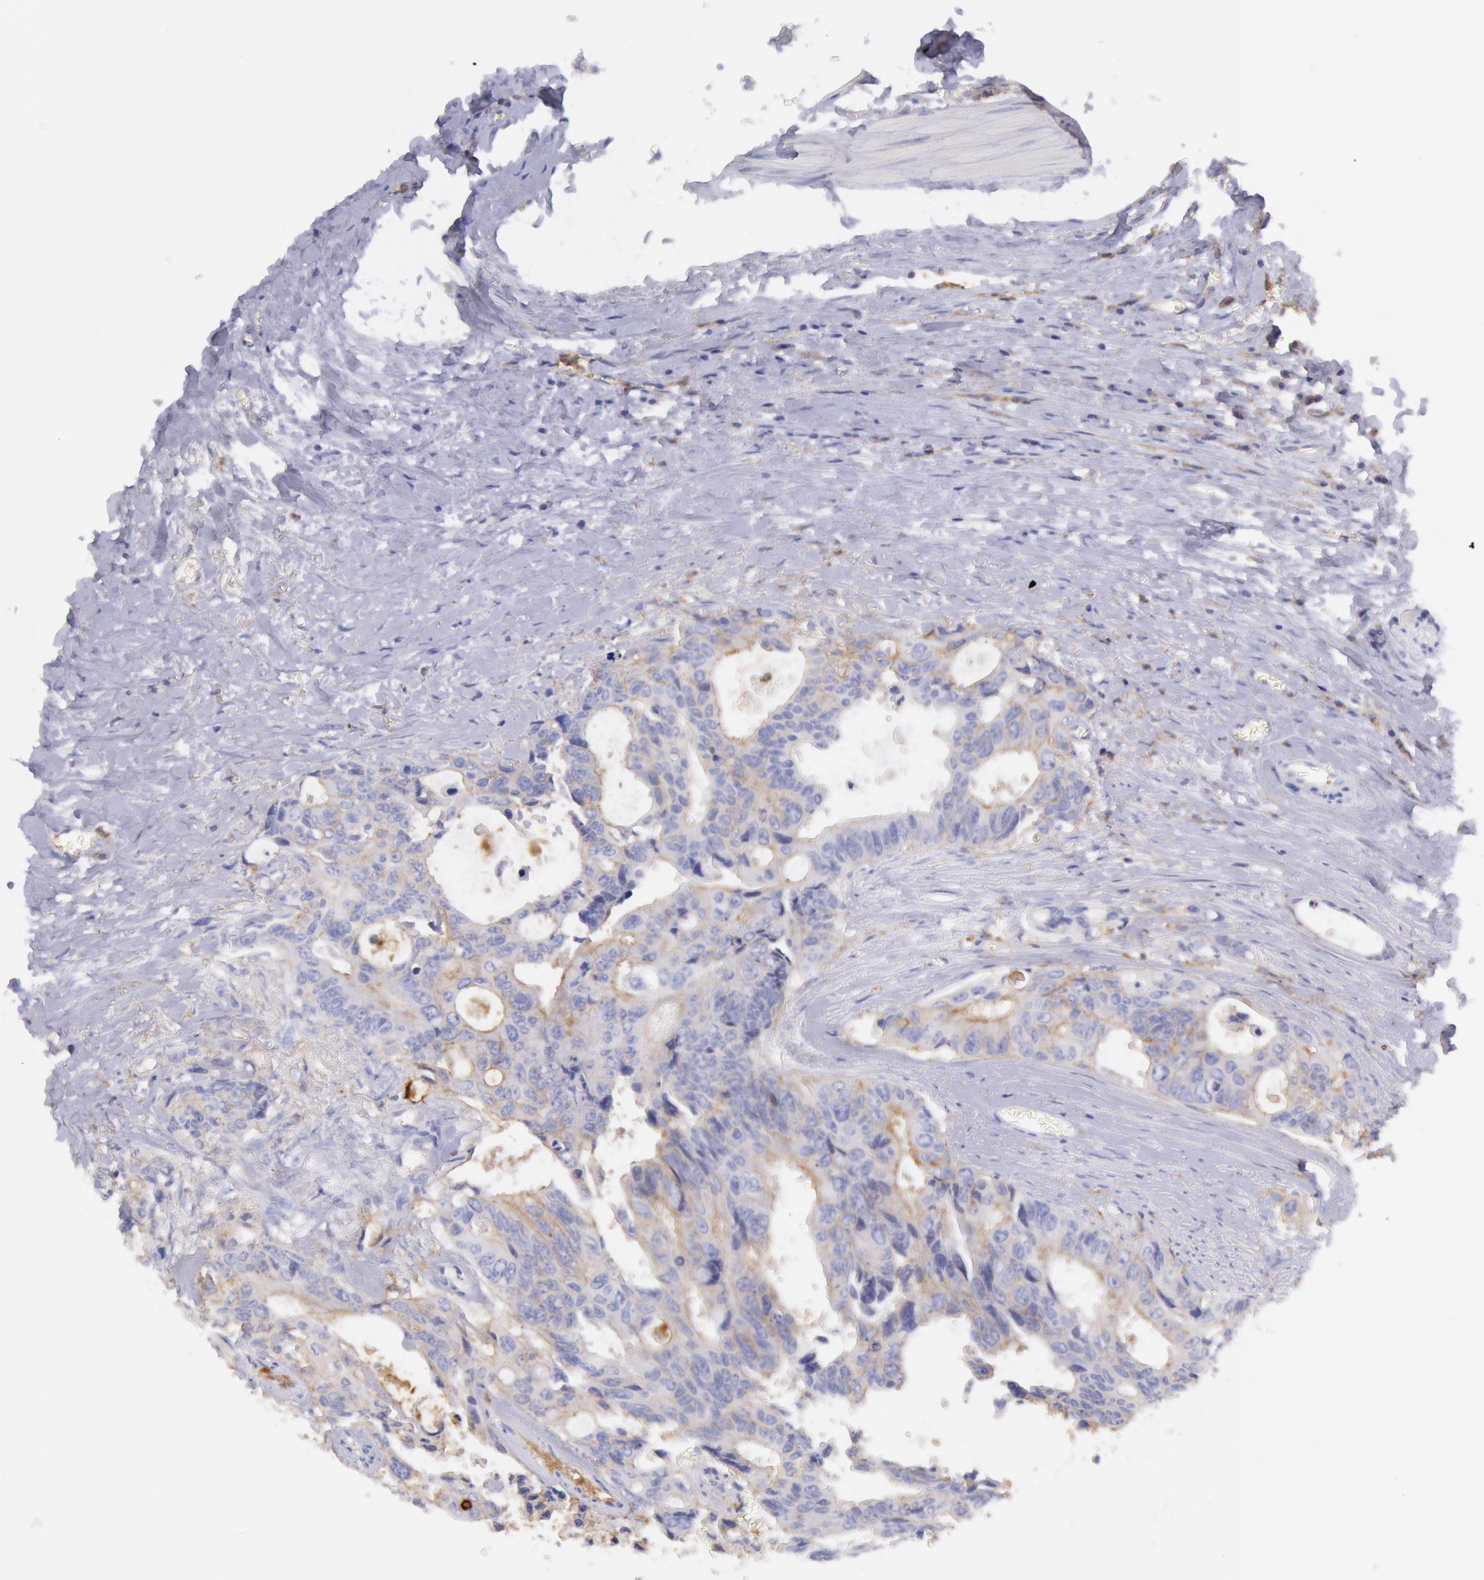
{"staining": {"intensity": "weak", "quantity": "<25%", "location": "cytoplasmic/membranous"}, "tissue": "colorectal cancer", "cell_type": "Tumor cells", "image_type": "cancer", "snomed": [{"axis": "morphology", "description": "Adenocarcinoma, NOS"}, {"axis": "topography", "description": "Rectum"}], "caption": "Tumor cells show no significant protein staining in adenocarcinoma (colorectal).", "gene": "LYN", "patient": {"sex": "male", "age": 76}}